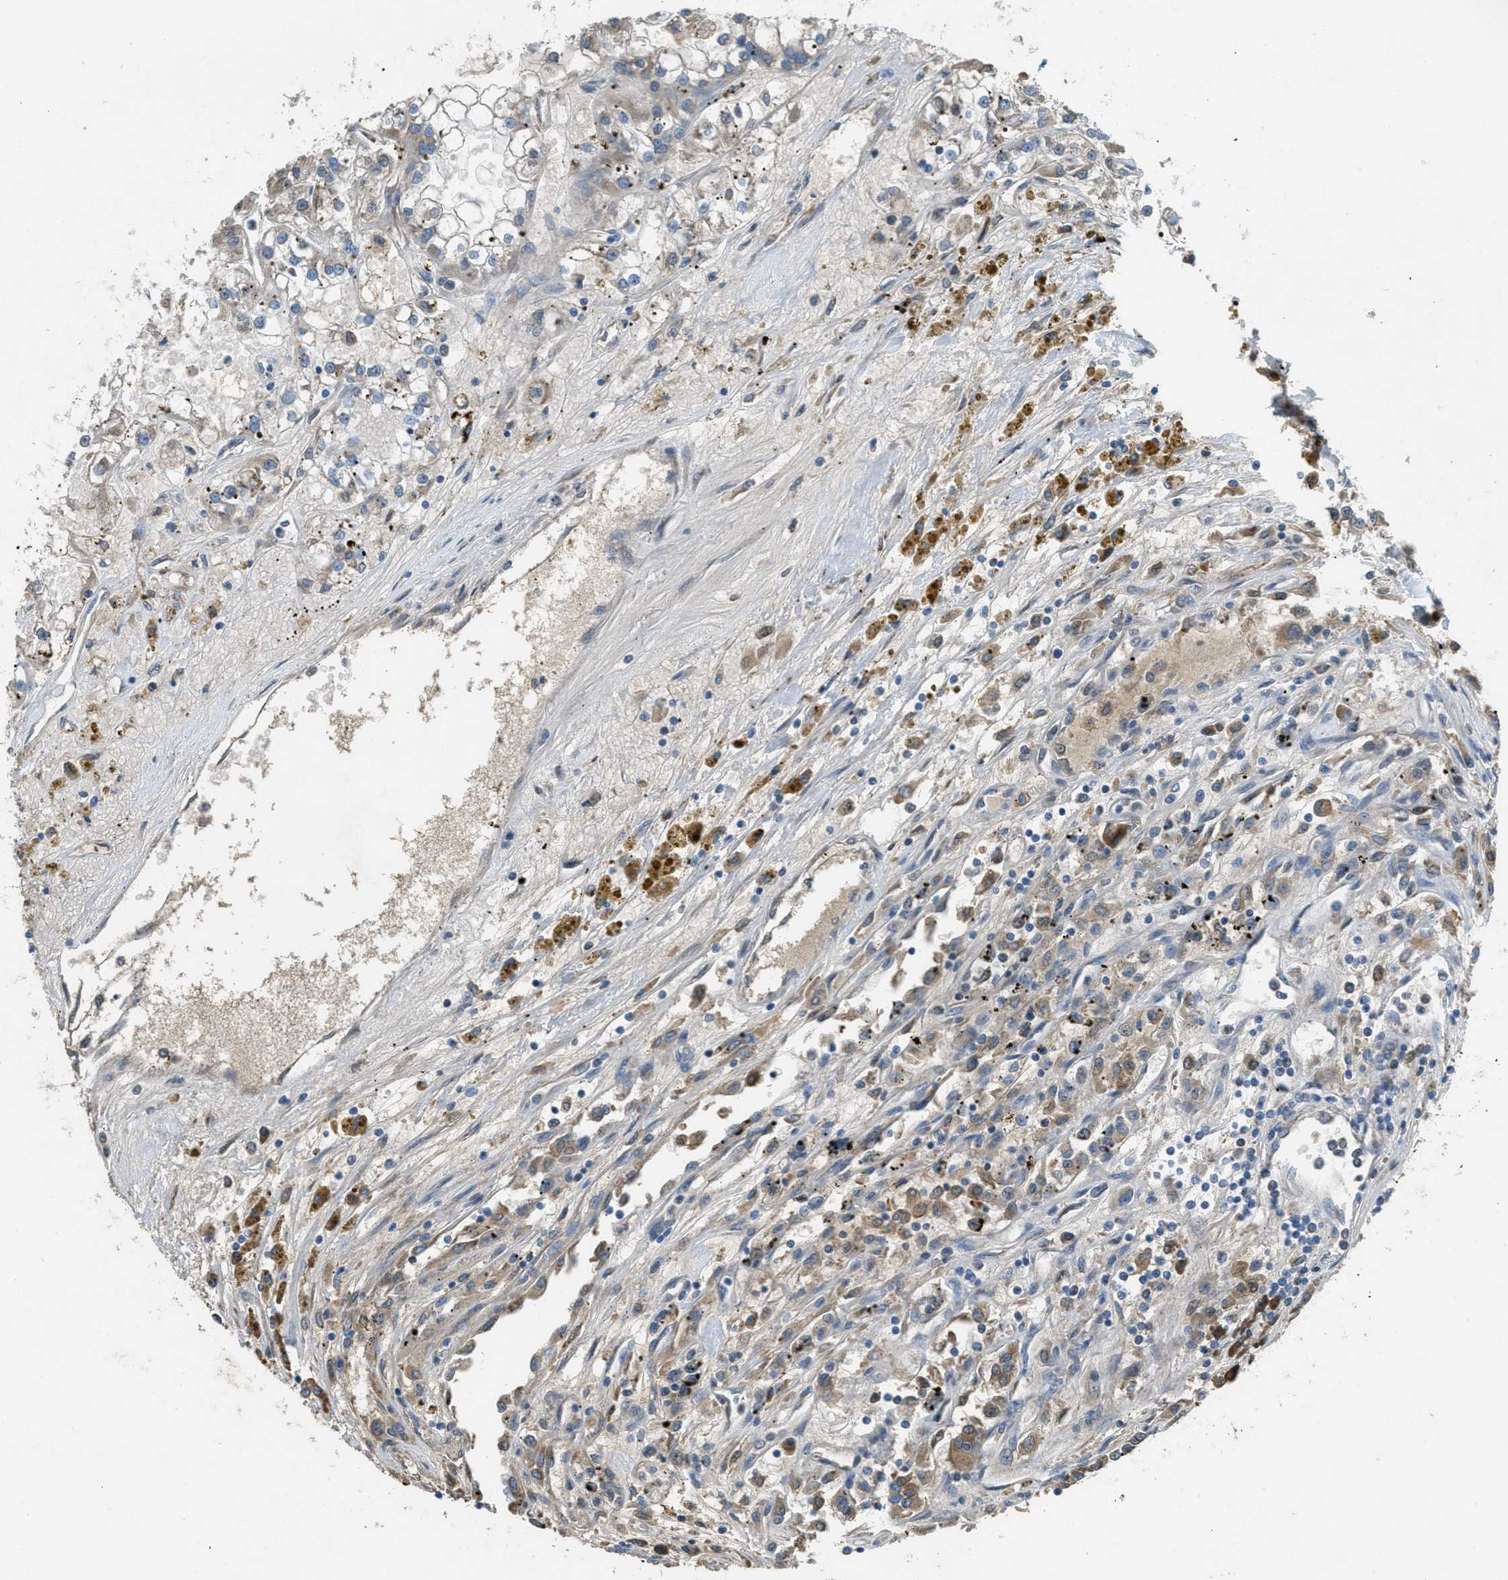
{"staining": {"intensity": "weak", "quantity": "25%-75%", "location": "cytoplasmic/membranous"}, "tissue": "renal cancer", "cell_type": "Tumor cells", "image_type": "cancer", "snomed": [{"axis": "morphology", "description": "Adenocarcinoma, NOS"}, {"axis": "topography", "description": "Kidney"}], "caption": "Immunohistochemistry (DAB) staining of human renal adenocarcinoma demonstrates weak cytoplasmic/membranous protein positivity in about 25%-75% of tumor cells. (Stains: DAB (3,3'-diaminobenzidine) in brown, nuclei in blue, Microscopy: brightfield microscopy at high magnification).", "gene": "MPDU1", "patient": {"sex": "female", "age": 52}}